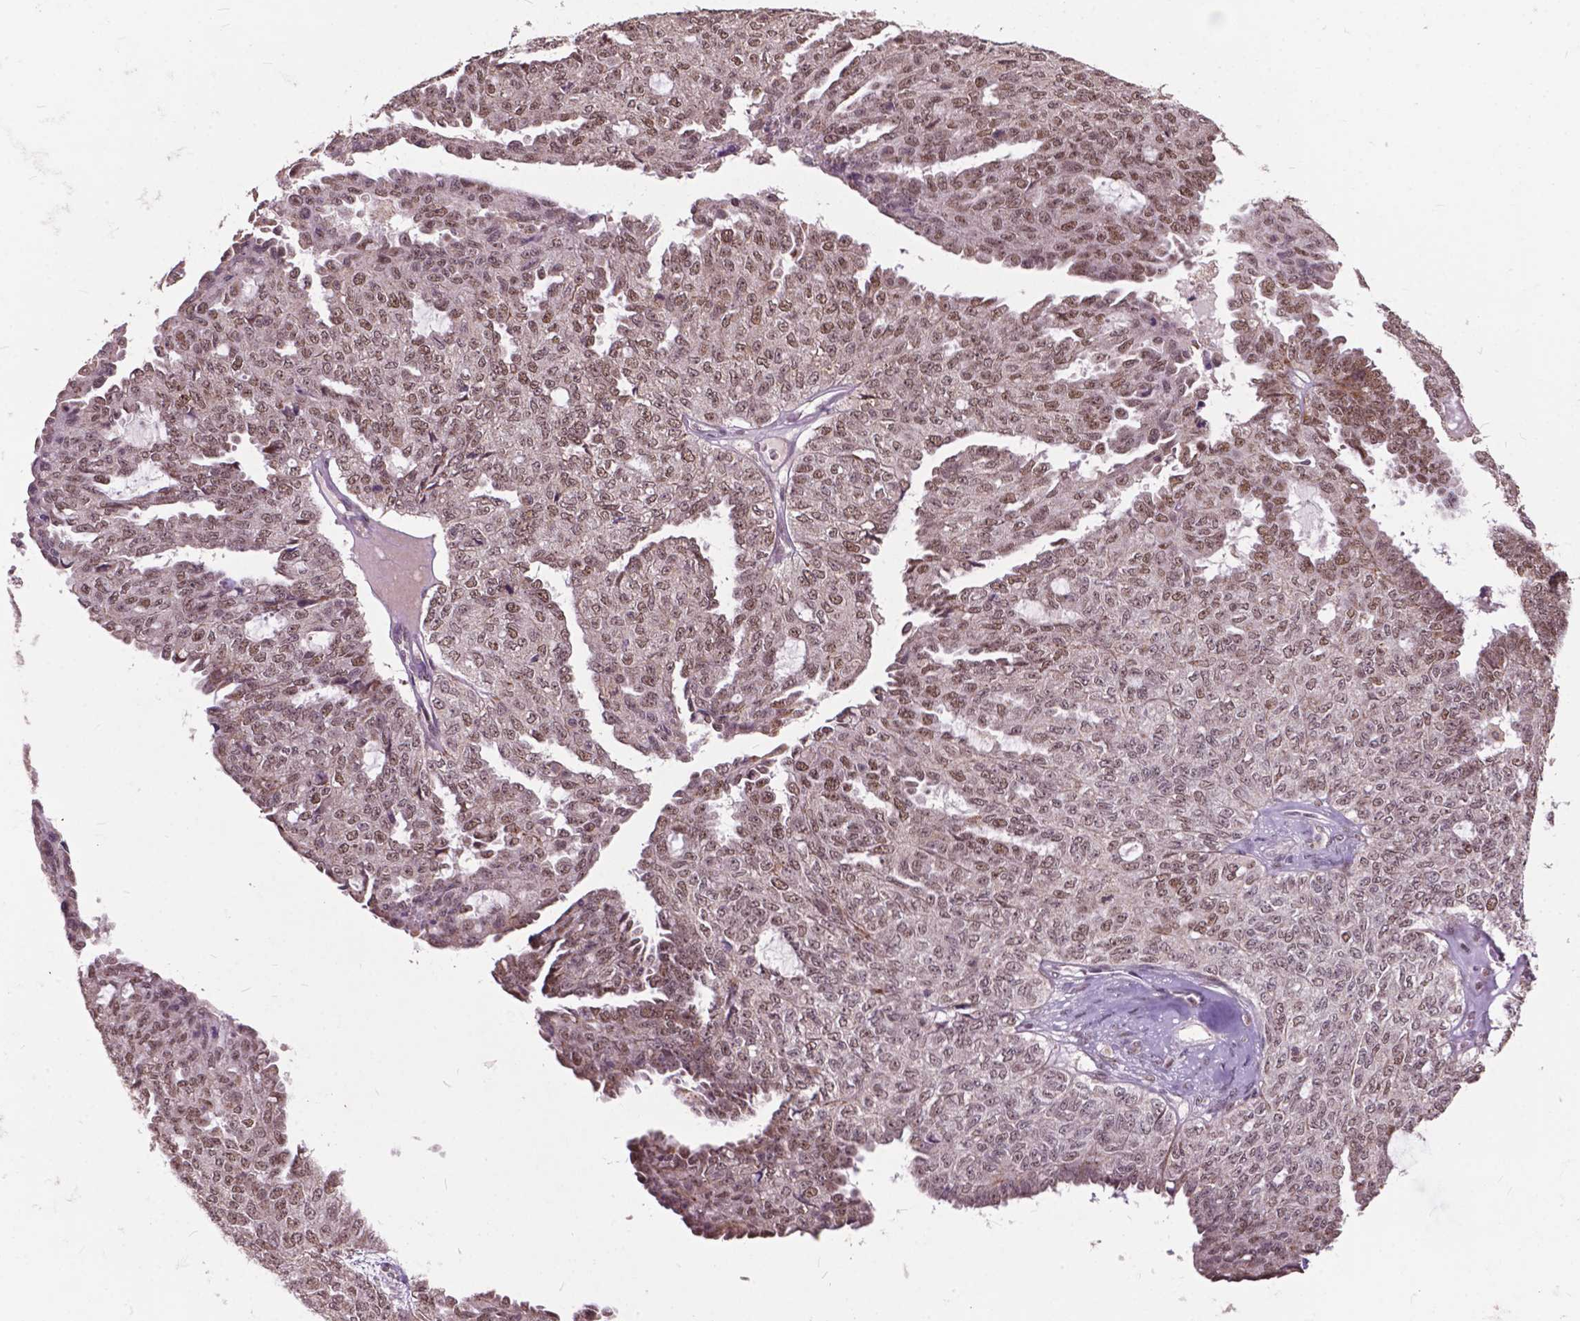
{"staining": {"intensity": "moderate", "quantity": ">75%", "location": "nuclear"}, "tissue": "ovarian cancer", "cell_type": "Tumor cells", "image_type": "cancer", "snomed": [{"axis": "morphology", "description": "Cystadenocarcinoma, serous, NOS"}, {"axis": "topography", "description": "Ovary"}], "caption": "Protein expression by immunohistochemistry (IHC) shows moderate nuclear expression in approximately >75% of tumor cells in ovarian cancer. (DAB (3,3'-diaminobenzidine) IHC, brown staining for protein, blue staining for nuclei).", "gene": "MSH2", "patient": {"sex": "female", "age": 71}}